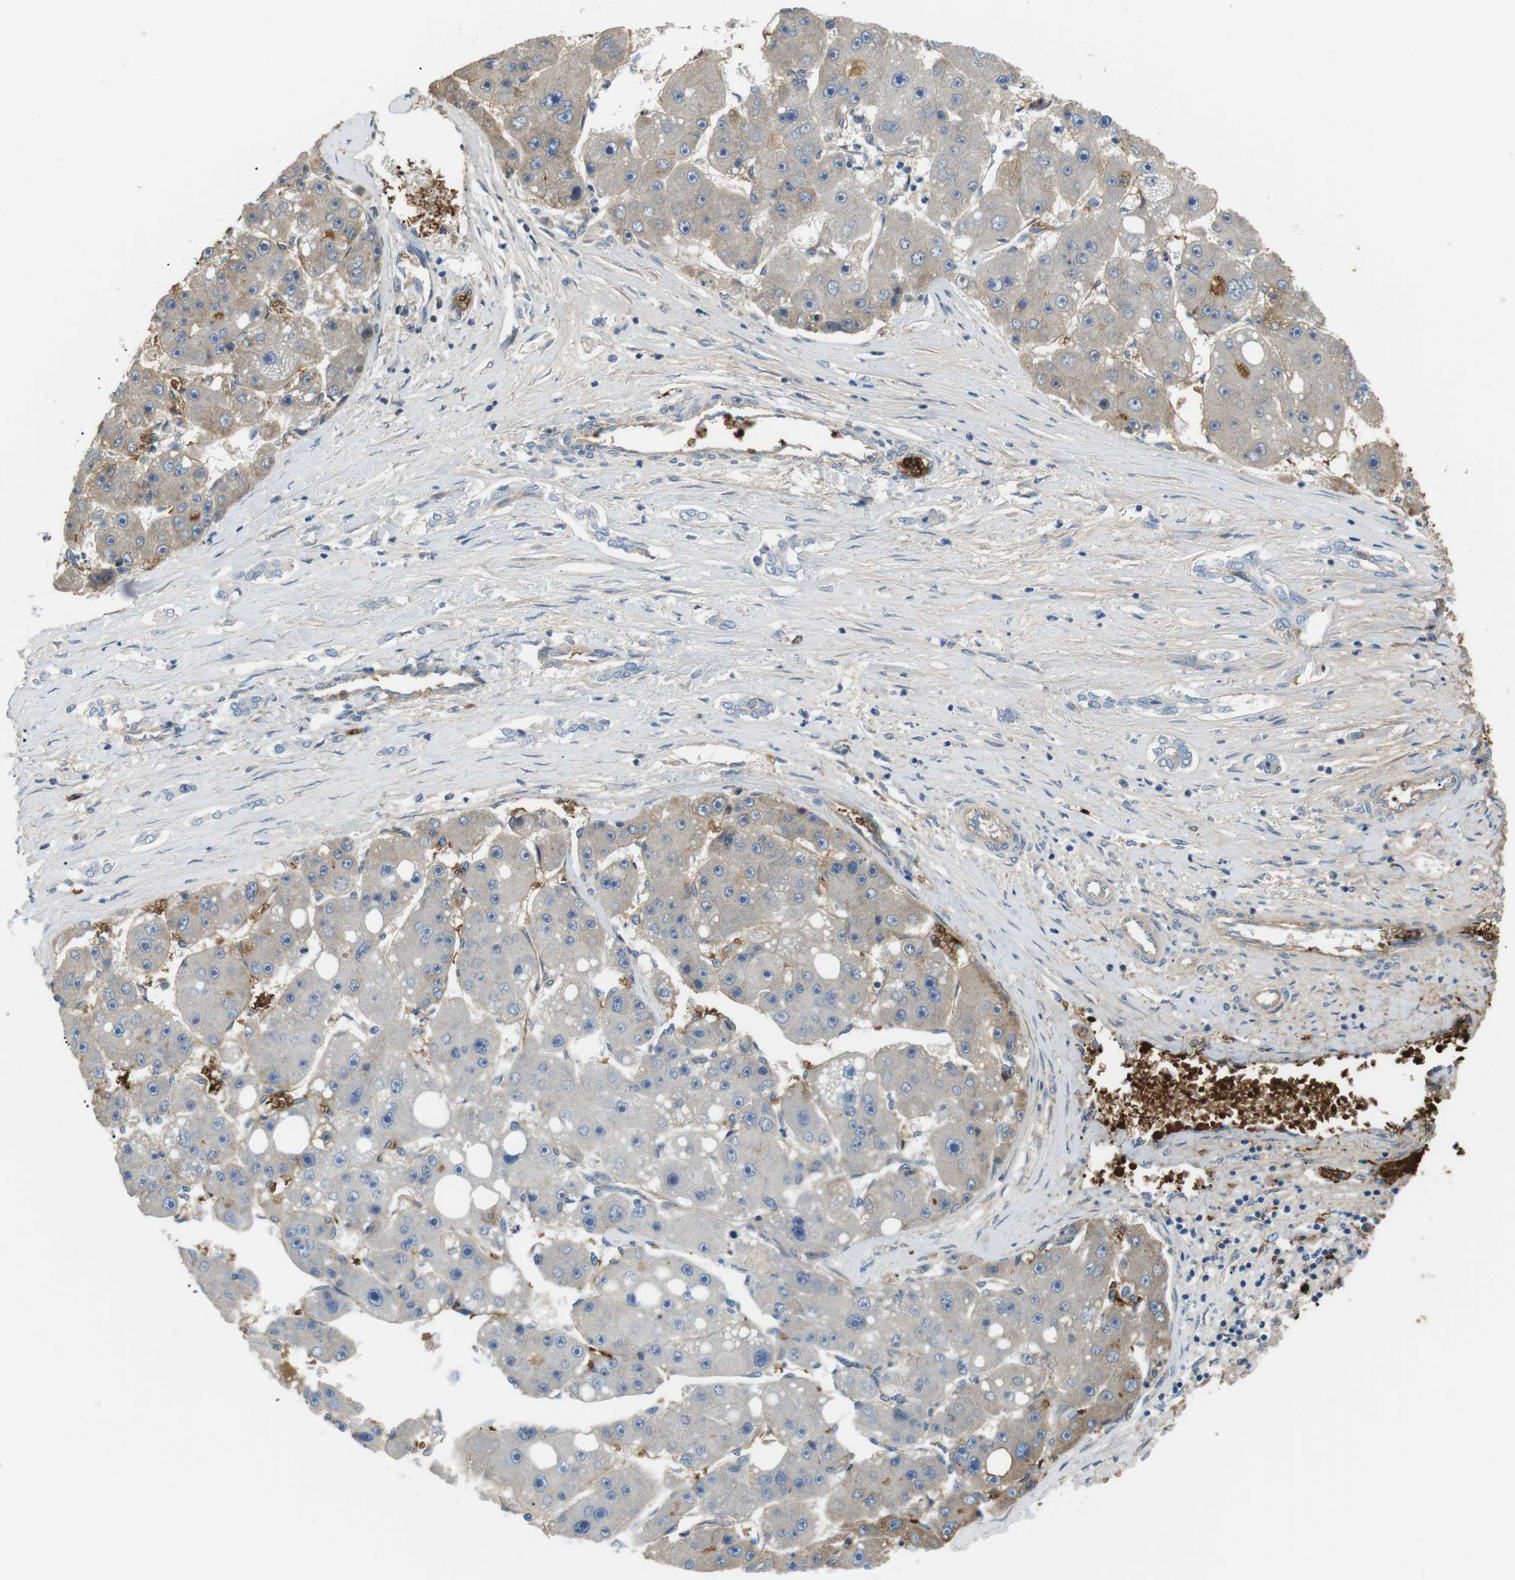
{"staining": {"intensity": "weak", "quantity": "<25%", "location": "cytoplasmic/membranous"}, "tissue": "liver cancer", "cell_type": "Tumor cells", "image_type": "cancer", "snomed": [{"axis": "morphology", "description": "Carcinoma, Hepatocellular, NOS"}, {"axis": "topography", "description": "Liver"}], "caption": "Immunohistochemistry (IHC) of human liver hepatocellular carcinoma demonstrates no expression in tumor cells.", "gene": "ADCY10", "patient": {"sex": "female", "age": 61}}